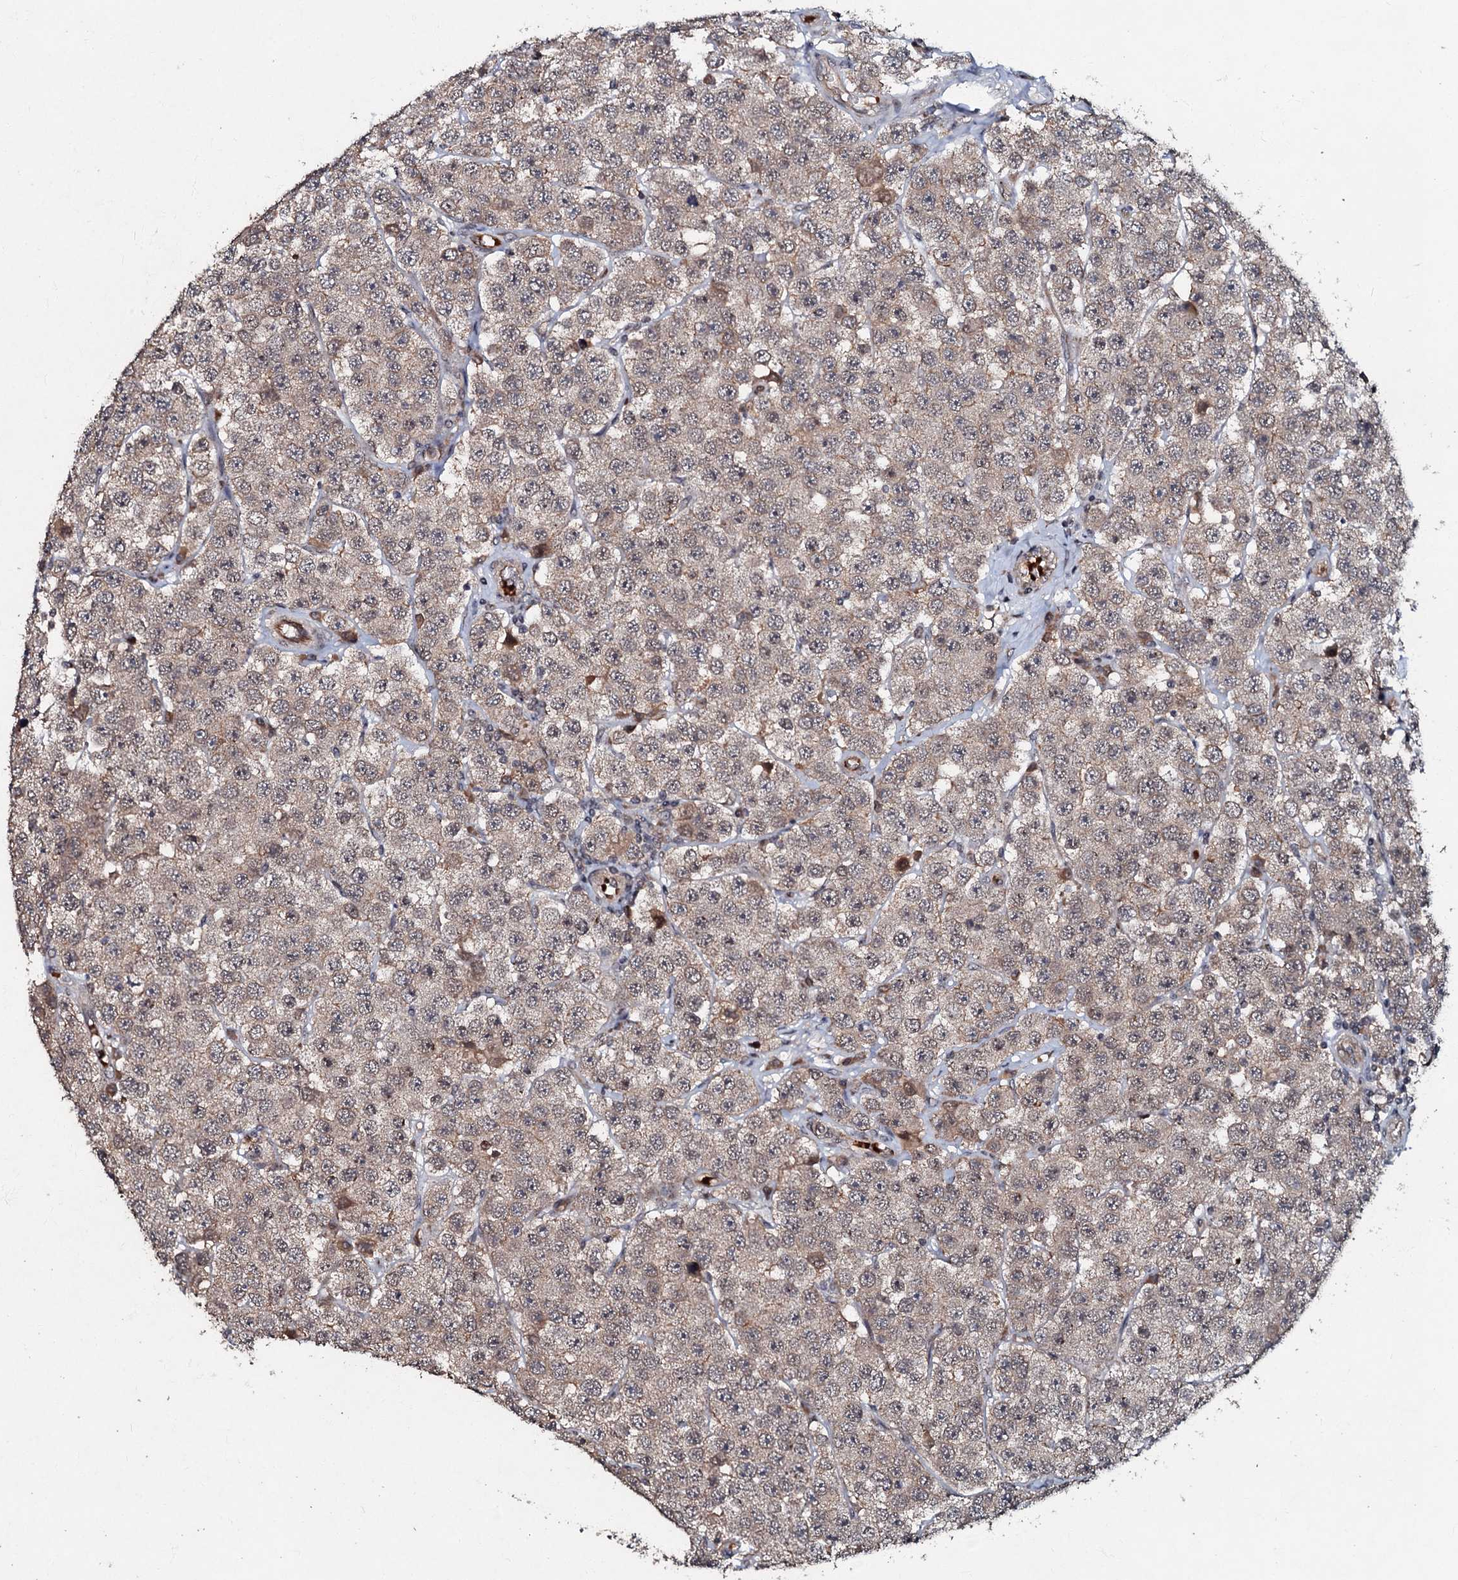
{"staining": {"intensity": "weak", "quantity": ">75%", "location": "cytoplasmic/membranous"}, "tissue": "testis cancer", "cell_type": "Tumor cells", "image_type": "cancer", "snomed": [{"axis": "morphology", "description": "Seminoma, NOS"}, {"axis": "topography", "description": "Testis"}], "caption": "Weak cytoplasmic/membranous protein staining is appreciated in approximately >75% of tumor cells in testis cancer (seminoma). The staining was performed using DAB (3,3'-diaminobenzidine), with brown indicating positive protein expression. Nuclei are stained blue with hematoxylin.", "gene": "MANSC4", "patient": {"sex": "male", "age": 28}}